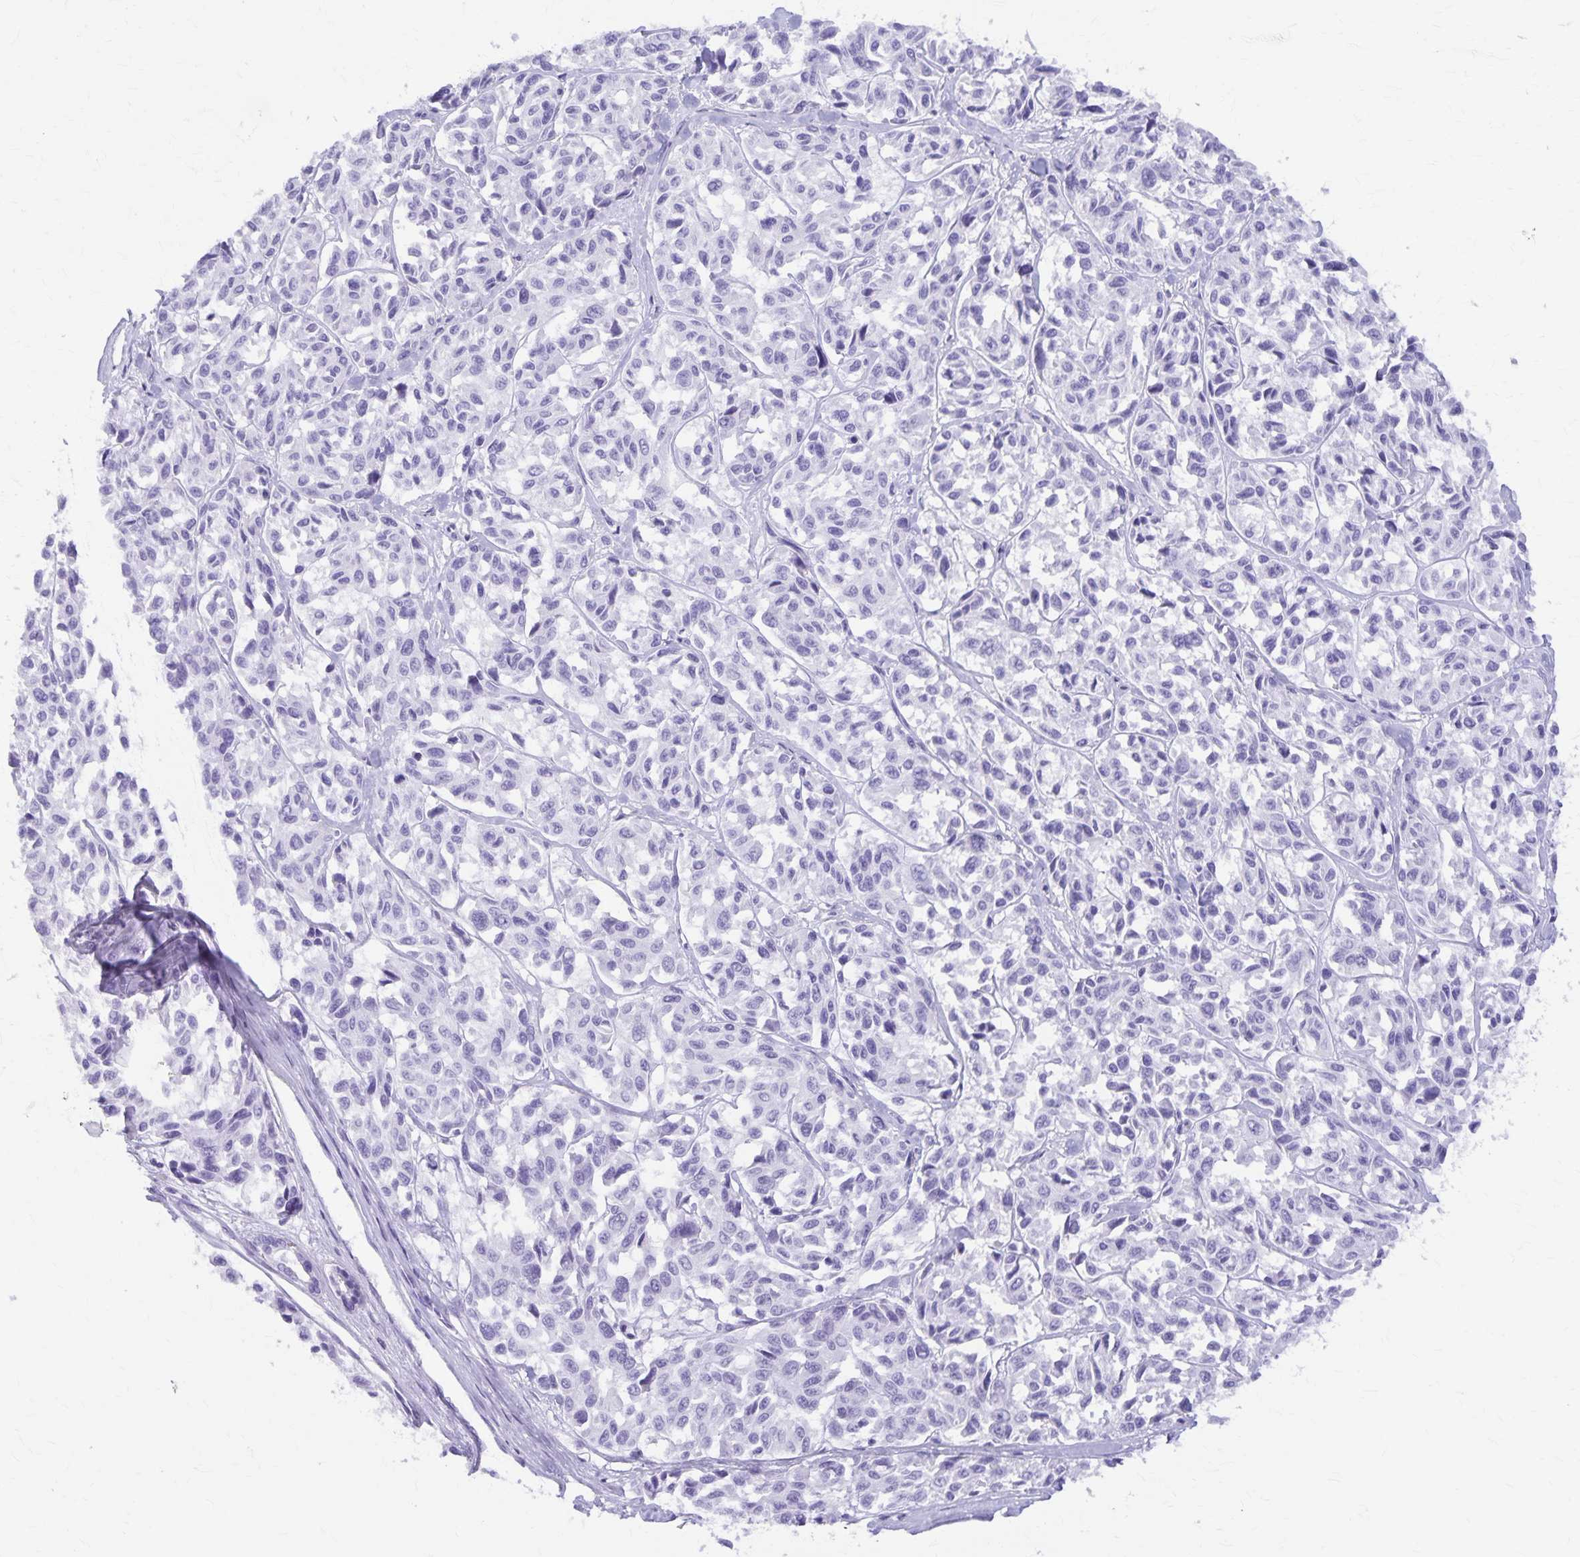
{"staining": {"intensity": "negative", "quantity": "none", "location": "none"}, "tissue": "melanoma", "cell_type": "Tumor cells", "image_type": "cancer", "snomed": [{"axis": "morphology", "description": "Malignant melanoma, NOS"}, {"axis": "topography", "description": "Skin"}], "caption": "This image is of malignant melanoma stained with IHC to label a protein in brown with the nuclei are counter-stained blue. There is no expression in tumor cells.", "gene": "DEFA5", "patient": {"sex": "female", "age": 66}}